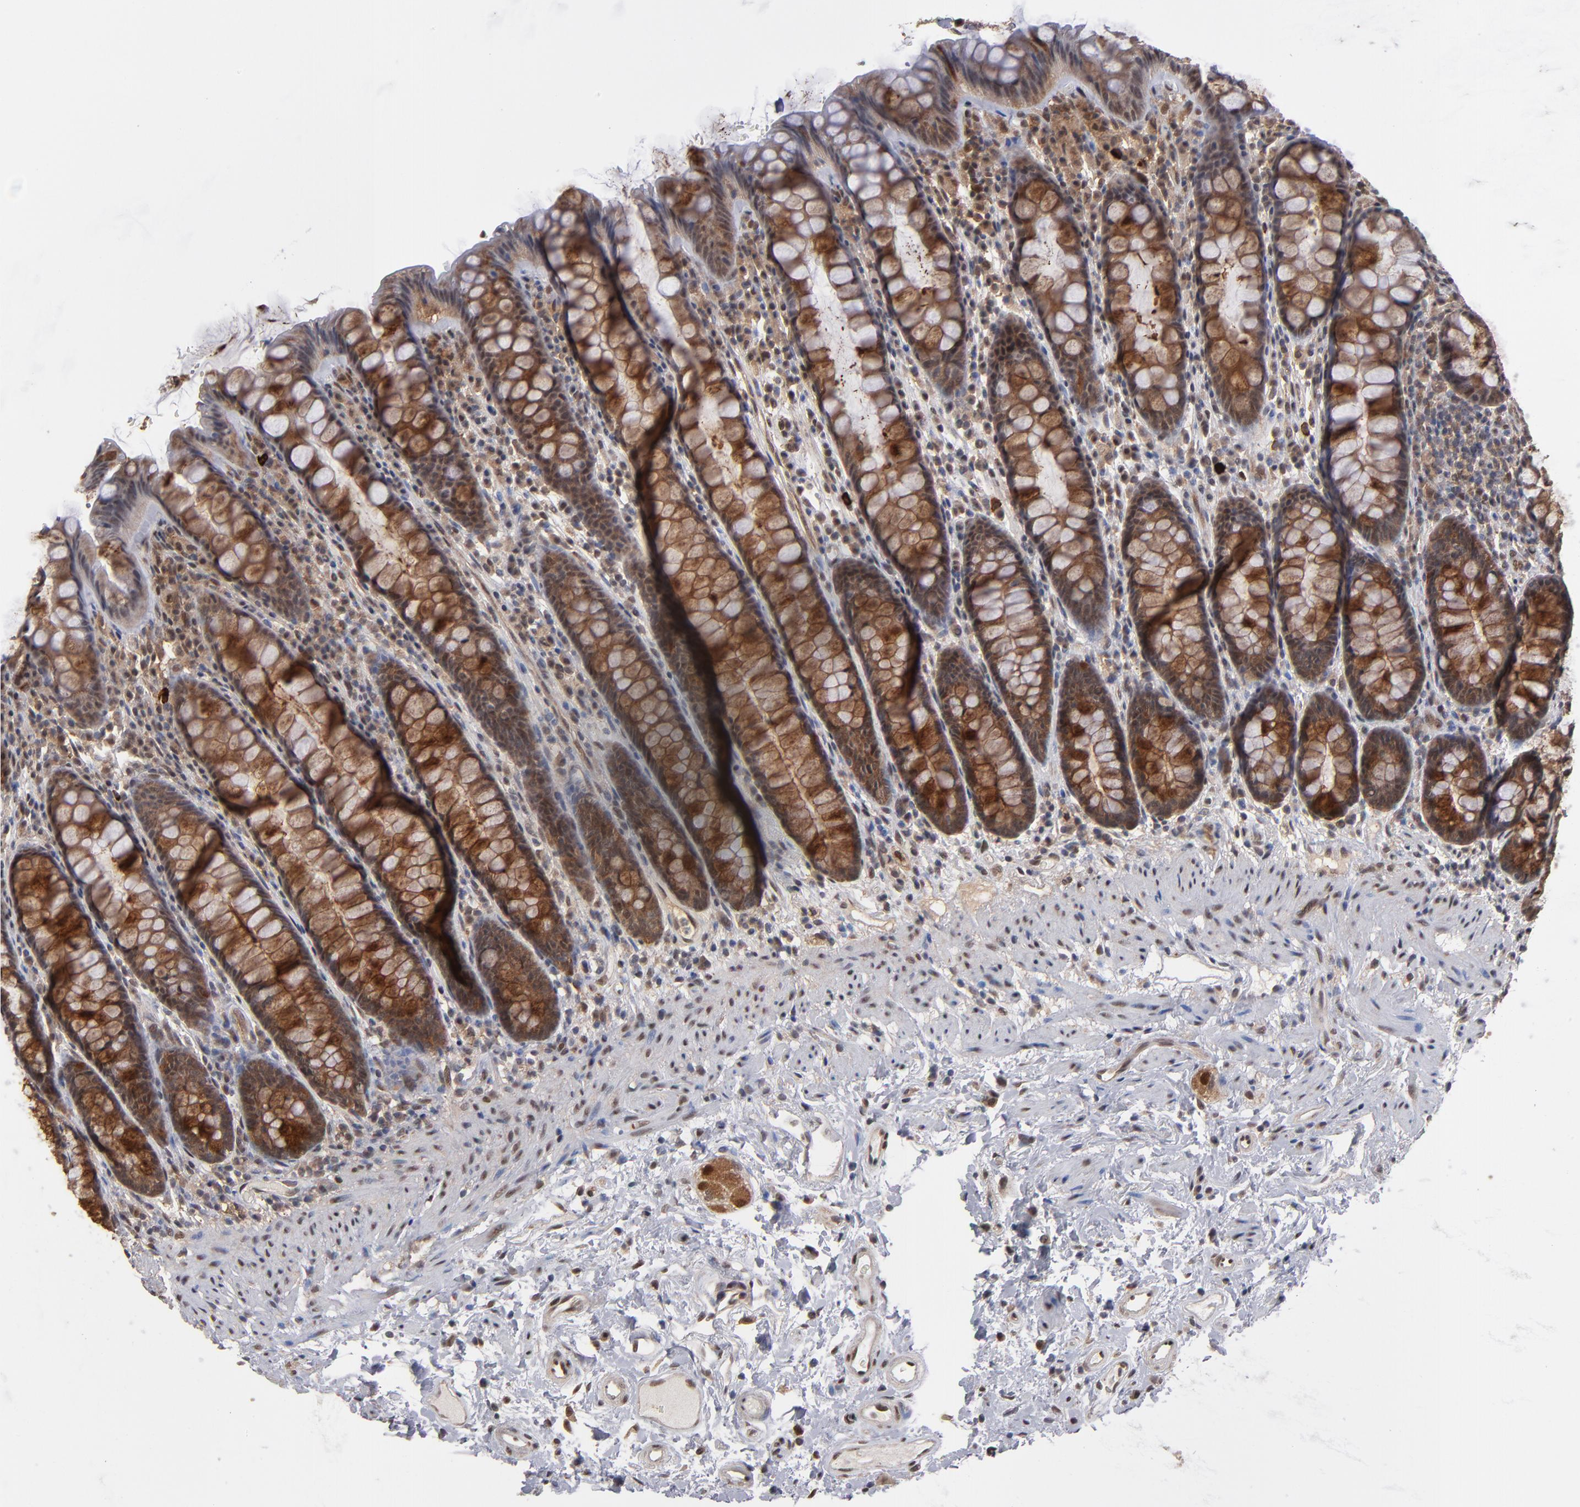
{"staining": {"intensity": "moderate", "quantity": ">75%", "location": "cytoplasmic/membranous,nuclear"}, "tissue": "rectum", "cell_type": "Glandular cells", "image_type": "normal", "snomed": [{"axis": "morphology", "description": "Normal tissue, NOS"}, {"axis": "topography", "description": "Rectum"}], "caption": "Benign rectum shows moderate cytoplasmic/membranous,nuclear expression in about >75% of glandular cells (Stains: DAB (3,3'-diaminobenzidine) in brown, nuclei in blue, Microscopy: brightfield microscopy at high magnification)..", "gene": "HUWE1", "patient": {"sex": "male", "age": 92}}